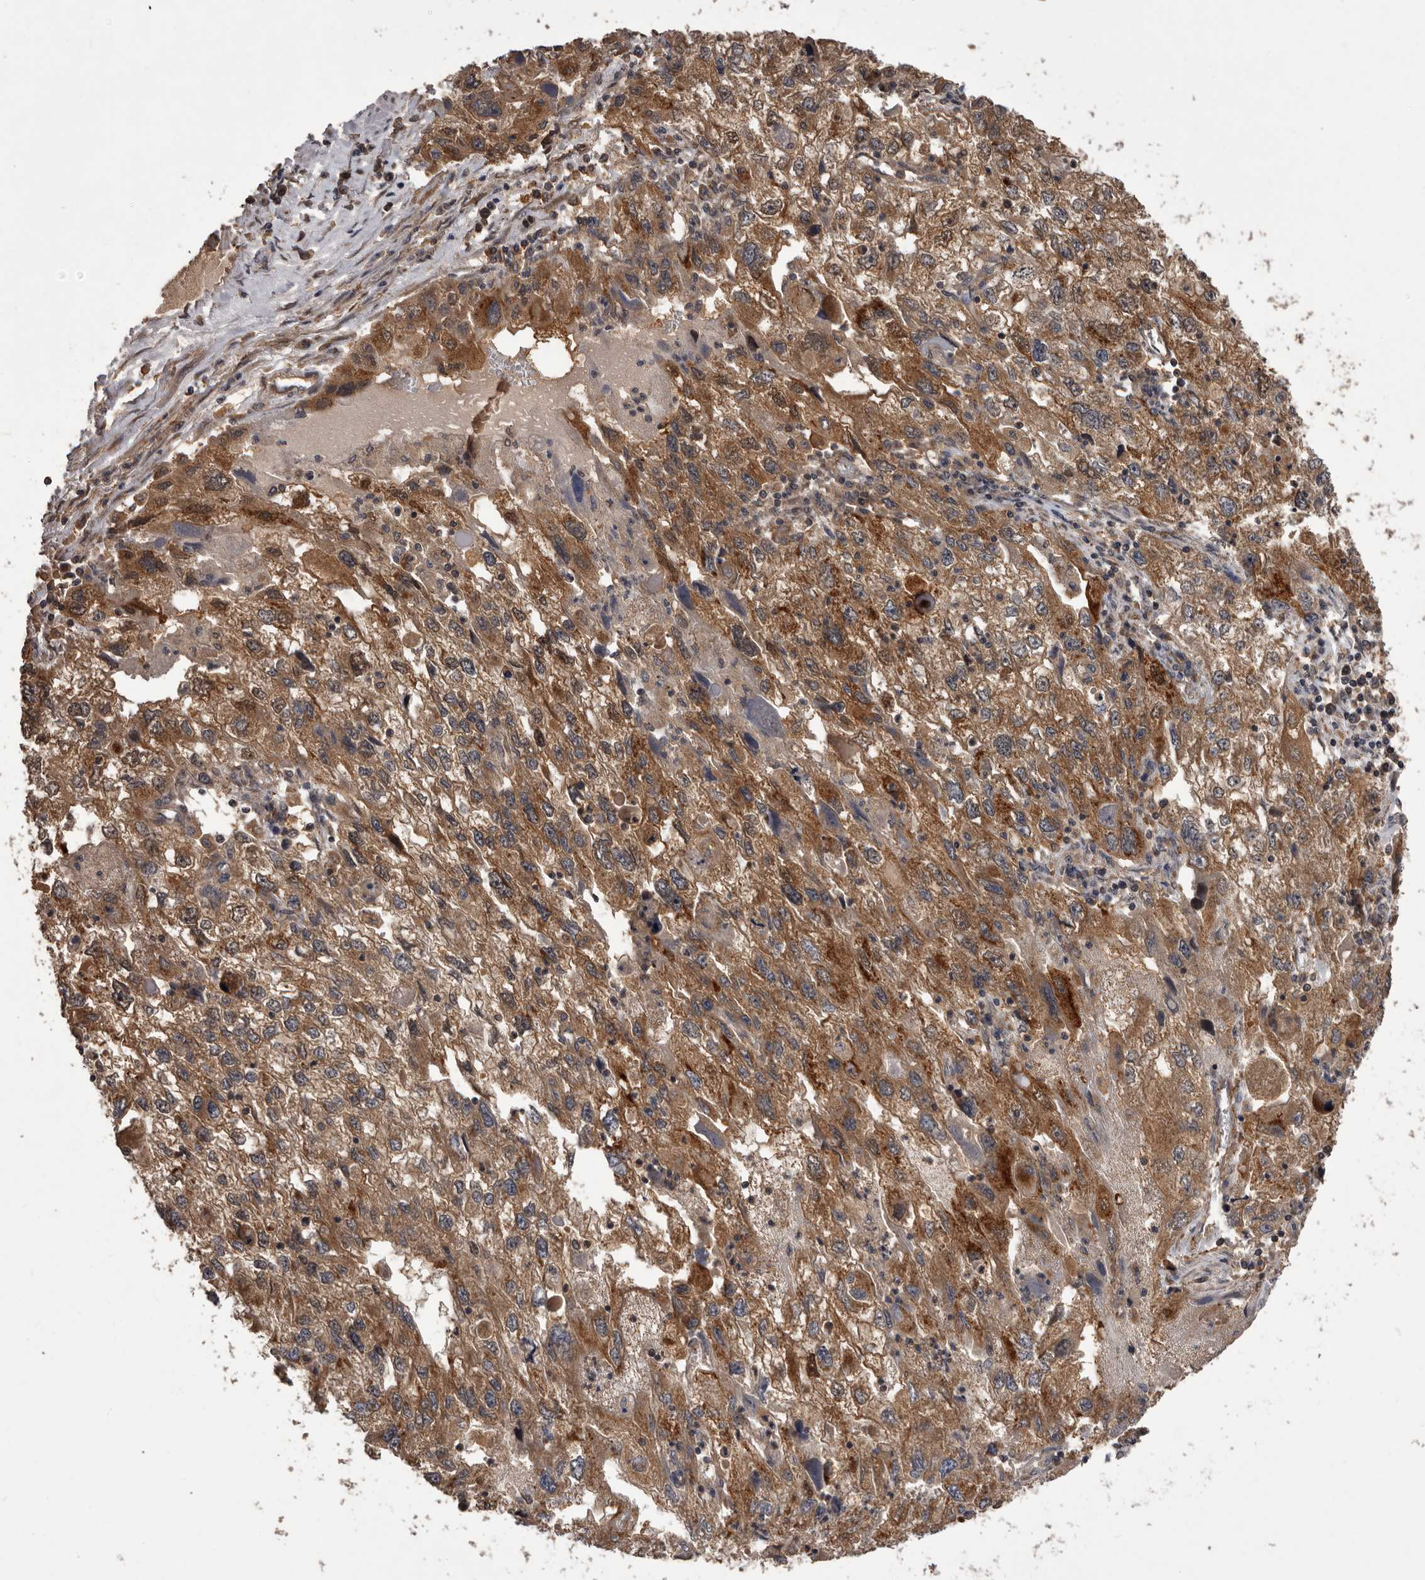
{"staining": {"intensity": "moderate", "quantity": ">75%", "location": "cytoplasmic/membranous"}, "tissue": "endometrial cancer", "cell_type": "Tumor cells", "image_type": "cancer", "snomed": [{"axis": "morphology", "description": "Adenocarcinoma, NOS"}, {"axis": "topography", "description": "Endometrium"}], "caption": "Human endometrial cancer stained for a protein (brown) demonstrates moderate cytoplasmic/membranous positive positivity in approximately >75% of tumor cells.", "gene": "SLC22A3", "patient": {"sex": "female", "age": 49}}